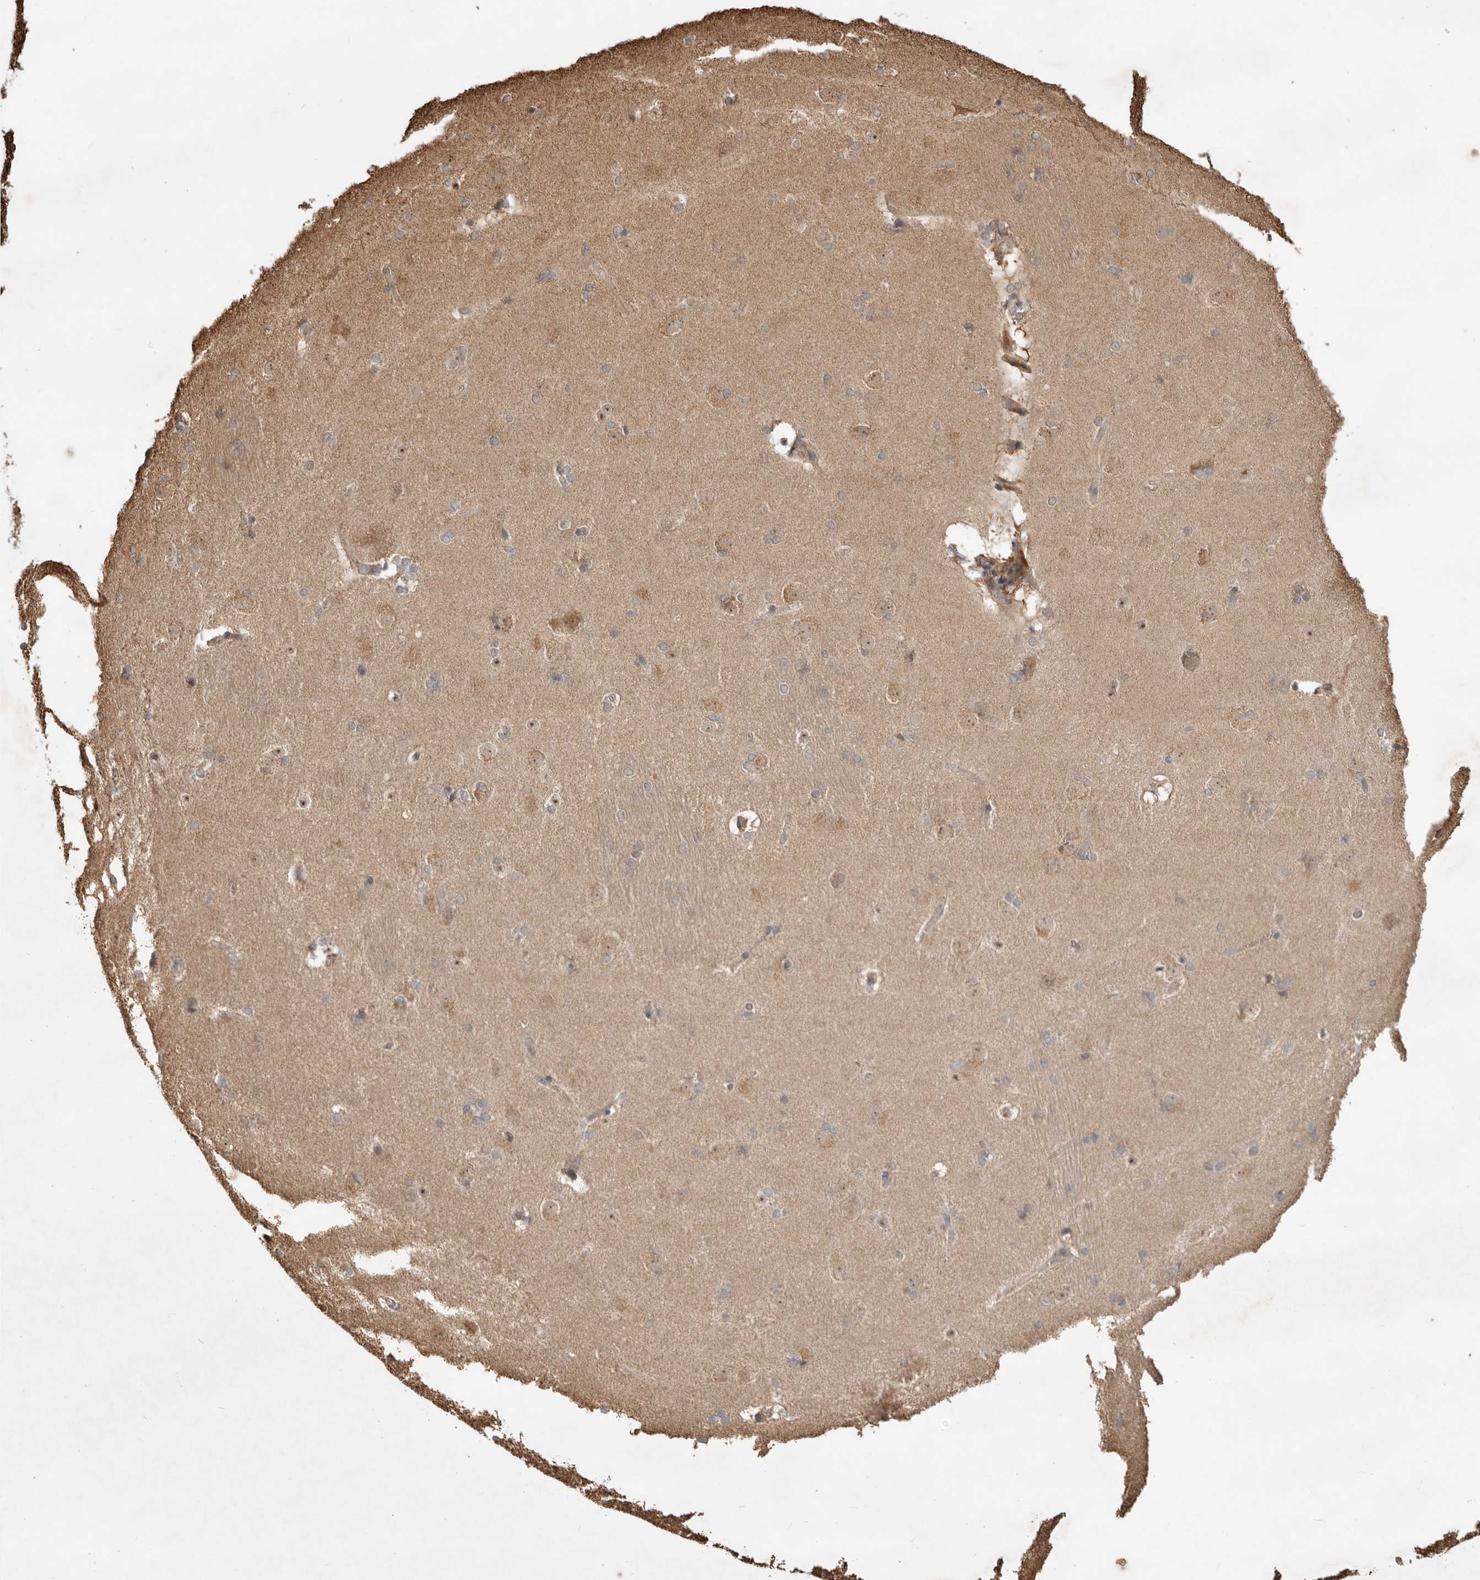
{"staining": {"intensity": "moderate", "quantity": "25%-75%", "location": "cytoplasmic/membranous"}, "tissue": "caudate", "cell_type": "Glial cells", "image_type": "normal", "snomed": [{"axis": "morphology", "description": "Normal tissue, NOS"}, {"axis": "topography", "description": "Lateral ventricle wall"}], "caption": "Human caudate stained for a protein (brown) demonstrates moderate cytoplasmic/membranous positive expression in about 25%-75% of glial cells.", "gene": "DPH7", "patient": {"sex": "female", "age": 19}}